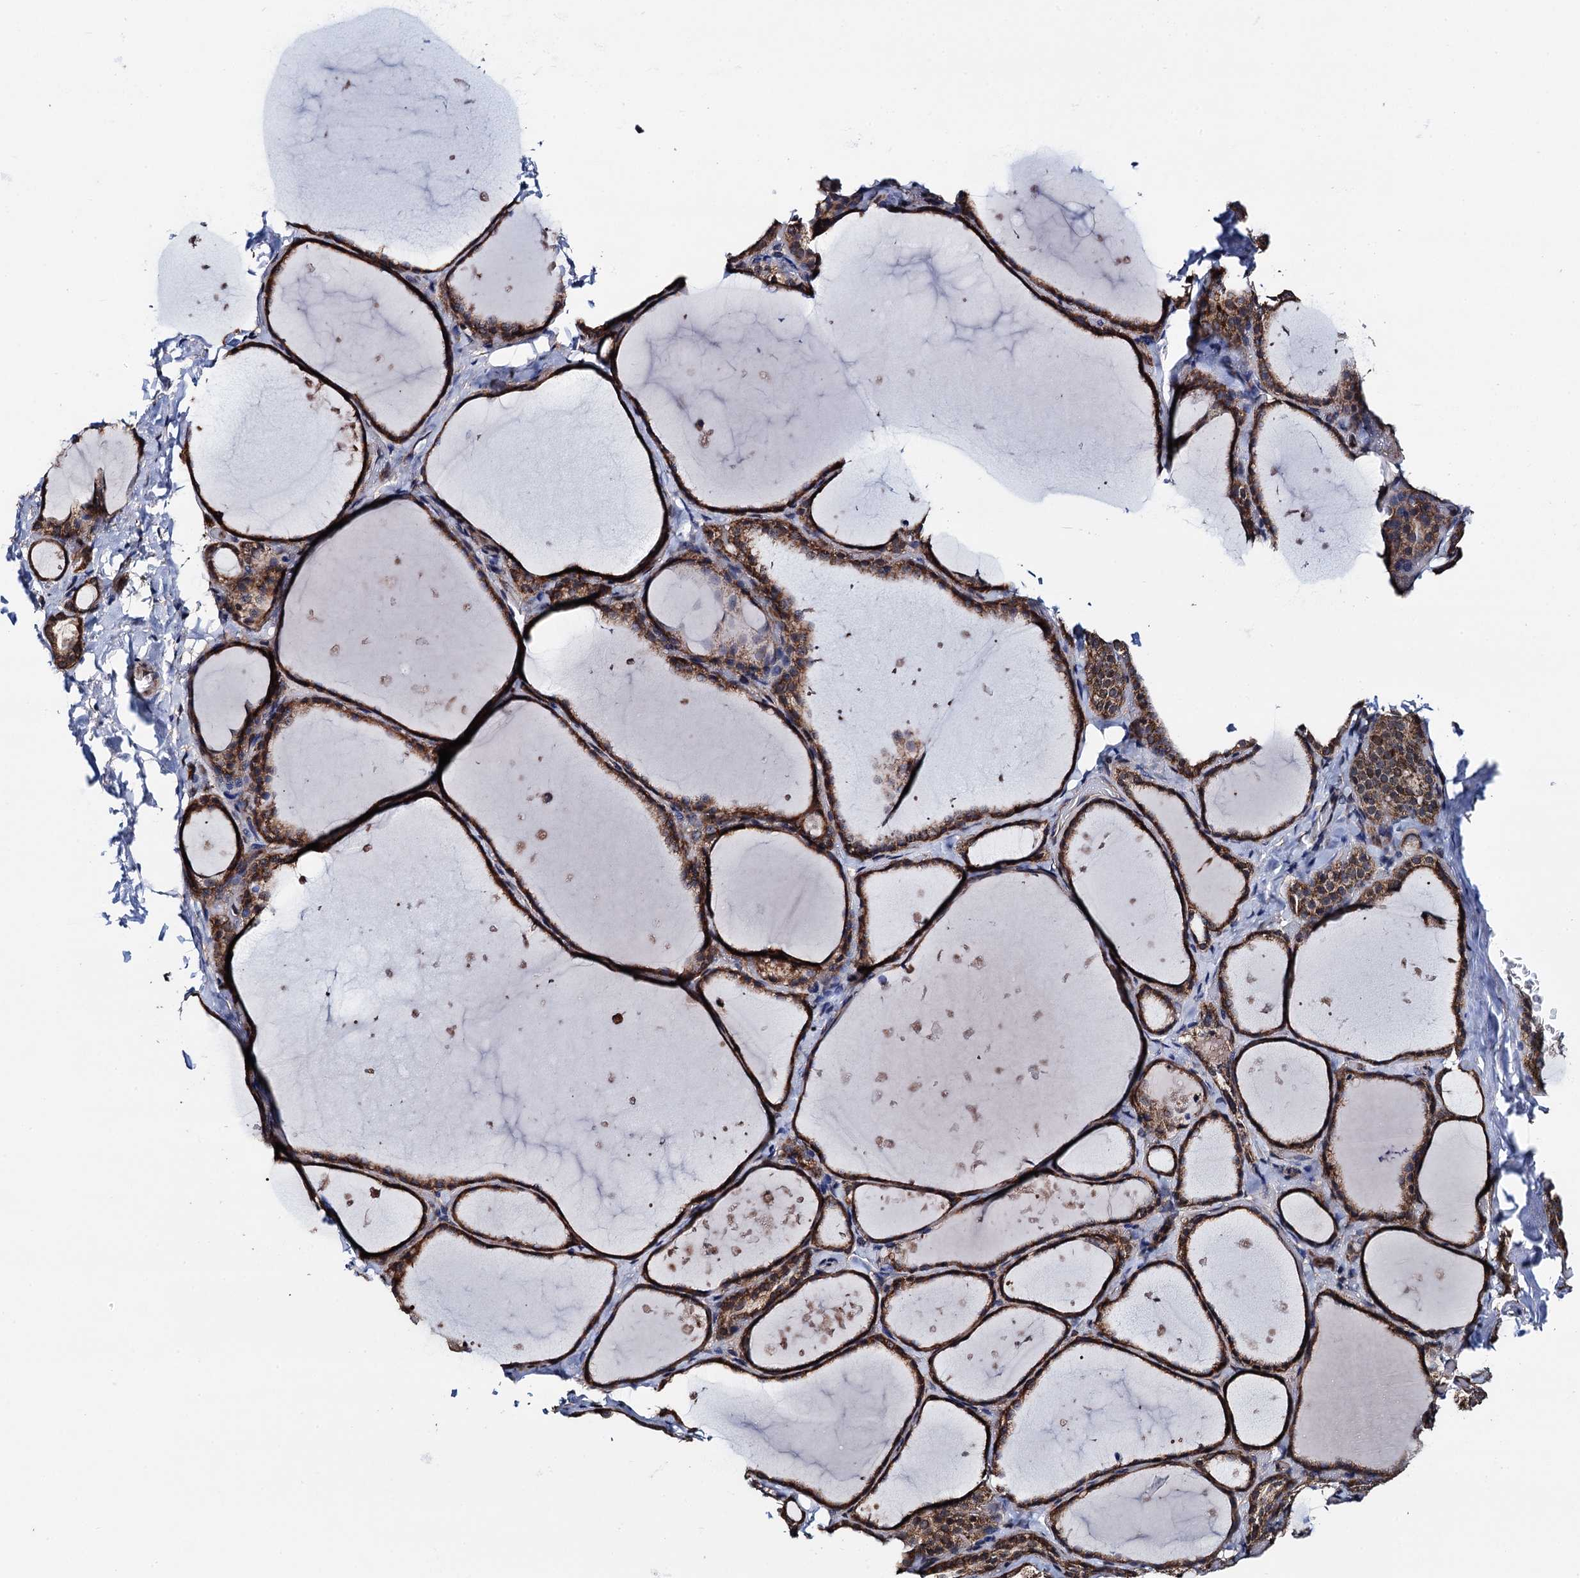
{"staining": {"intensity": "moderate", "quantity": ">75%", "location": "cytoplasmic/membranous"}, "tissue": "thyroid gland", "cell_type": "Glandular cells", "image_type": "normal", "snomed": [{"axis": "morphology", "description": "Normal tissue, NOS"}, {"axis": "topography", "description": "Thyroid gland"}], "caption": "This is an image of immunohistochemistry (IHC) staining of benign thyroid gland, which shows moderate staining in the cytoplasmic/membranous of glandular cells.", "gene": "PTCD3", "patient": {"sex": "female", "age": 44}}